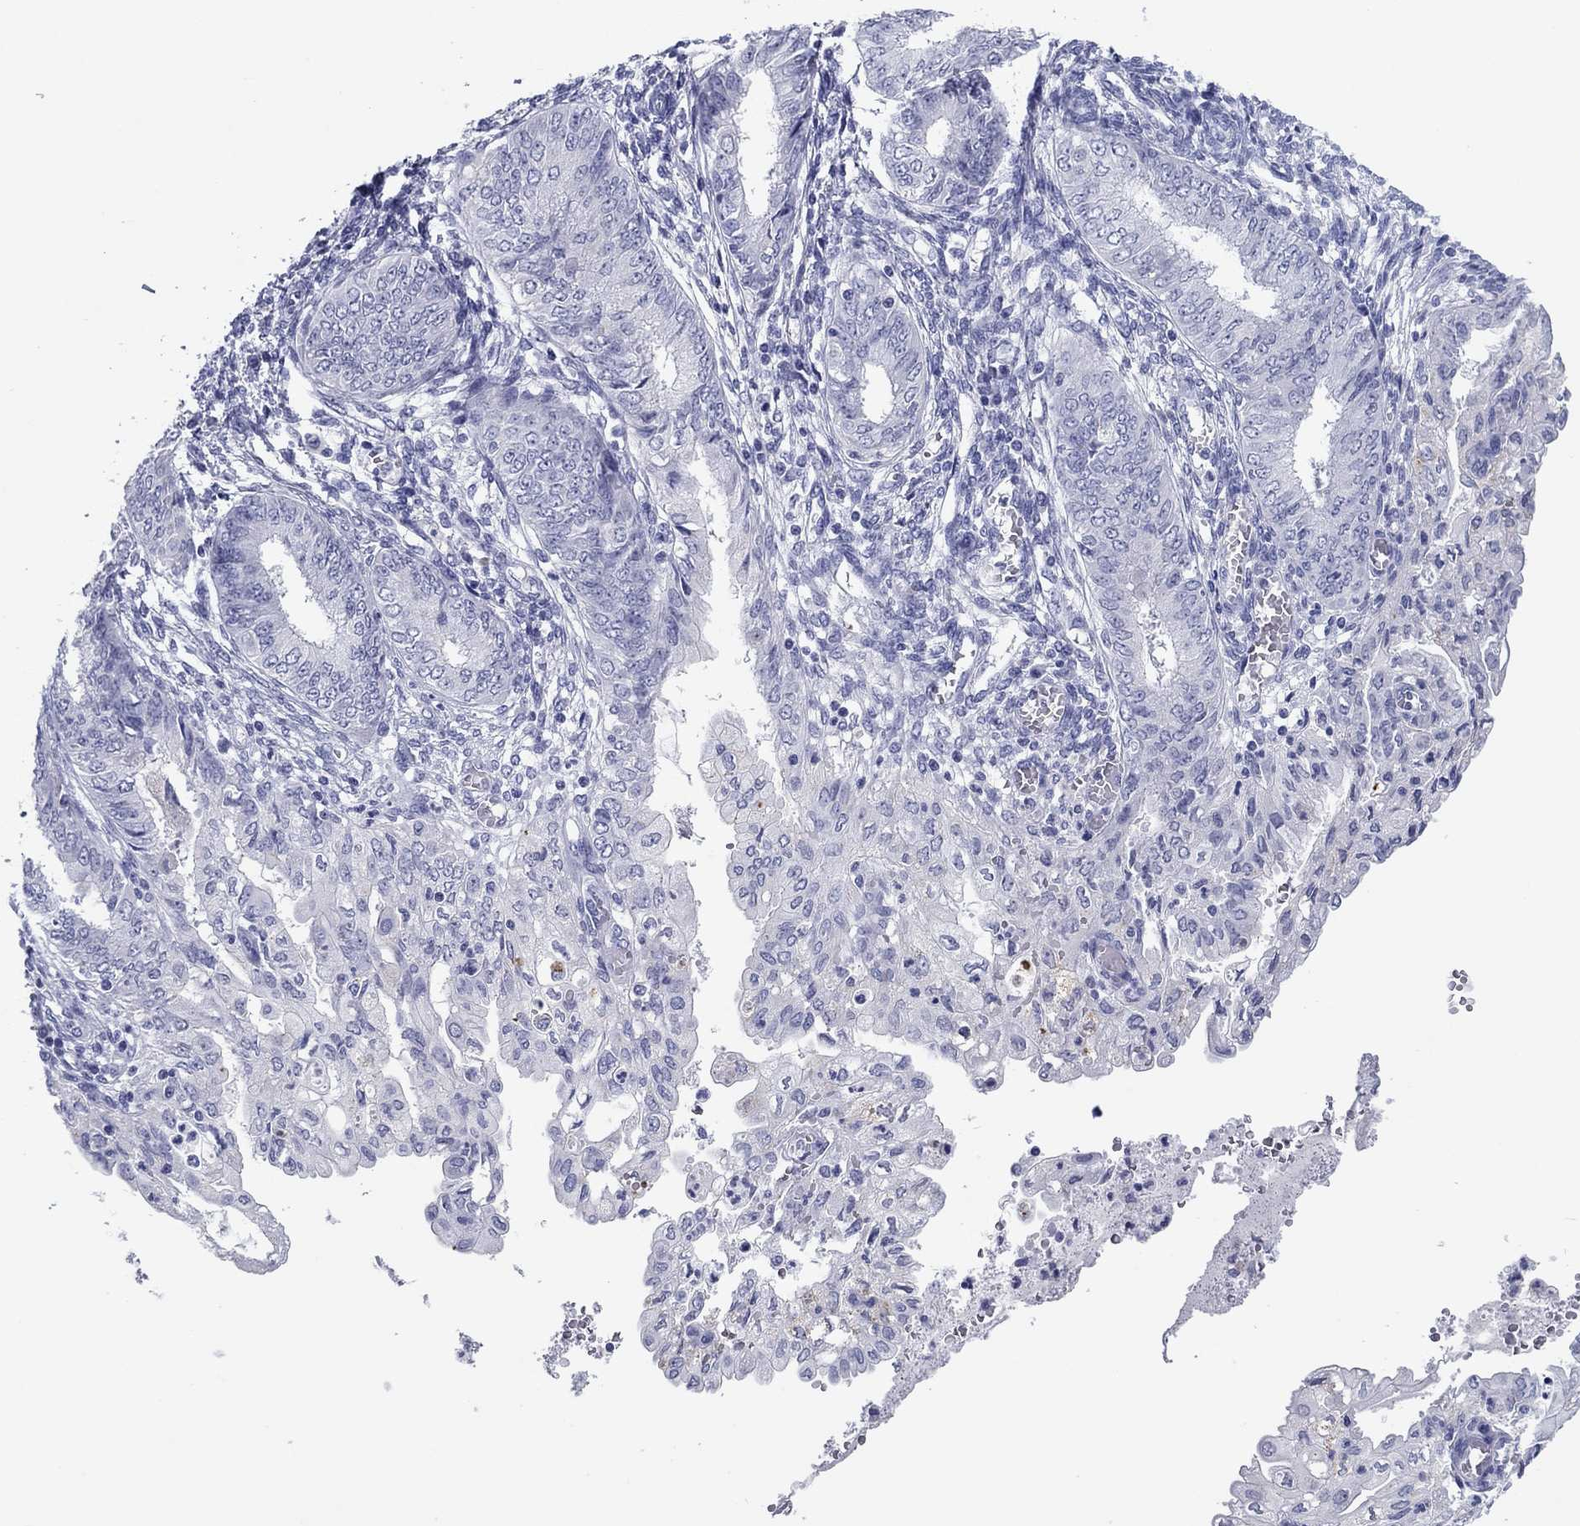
{"staining": {"intensity": "negative", "quantity": "none", "location": "none"}, "tissue": "endometrial cancer", "cell_type": "Tumor cells", "image_type": "cancer", "snomed": [{"axis": "morphology", "description": "Adenocarcinoma, NOS"}, {"axis": "topography", "description": "Endometrium"}], "caption": "Immunohistochemistry (IHC) histopathology image of adenocarcinoma (endometrial) stained for a protein (brown), which shows no positivity in tumor cells.", "gene": "TCFL5", "patient": {"sex": "female", "age": 68}}